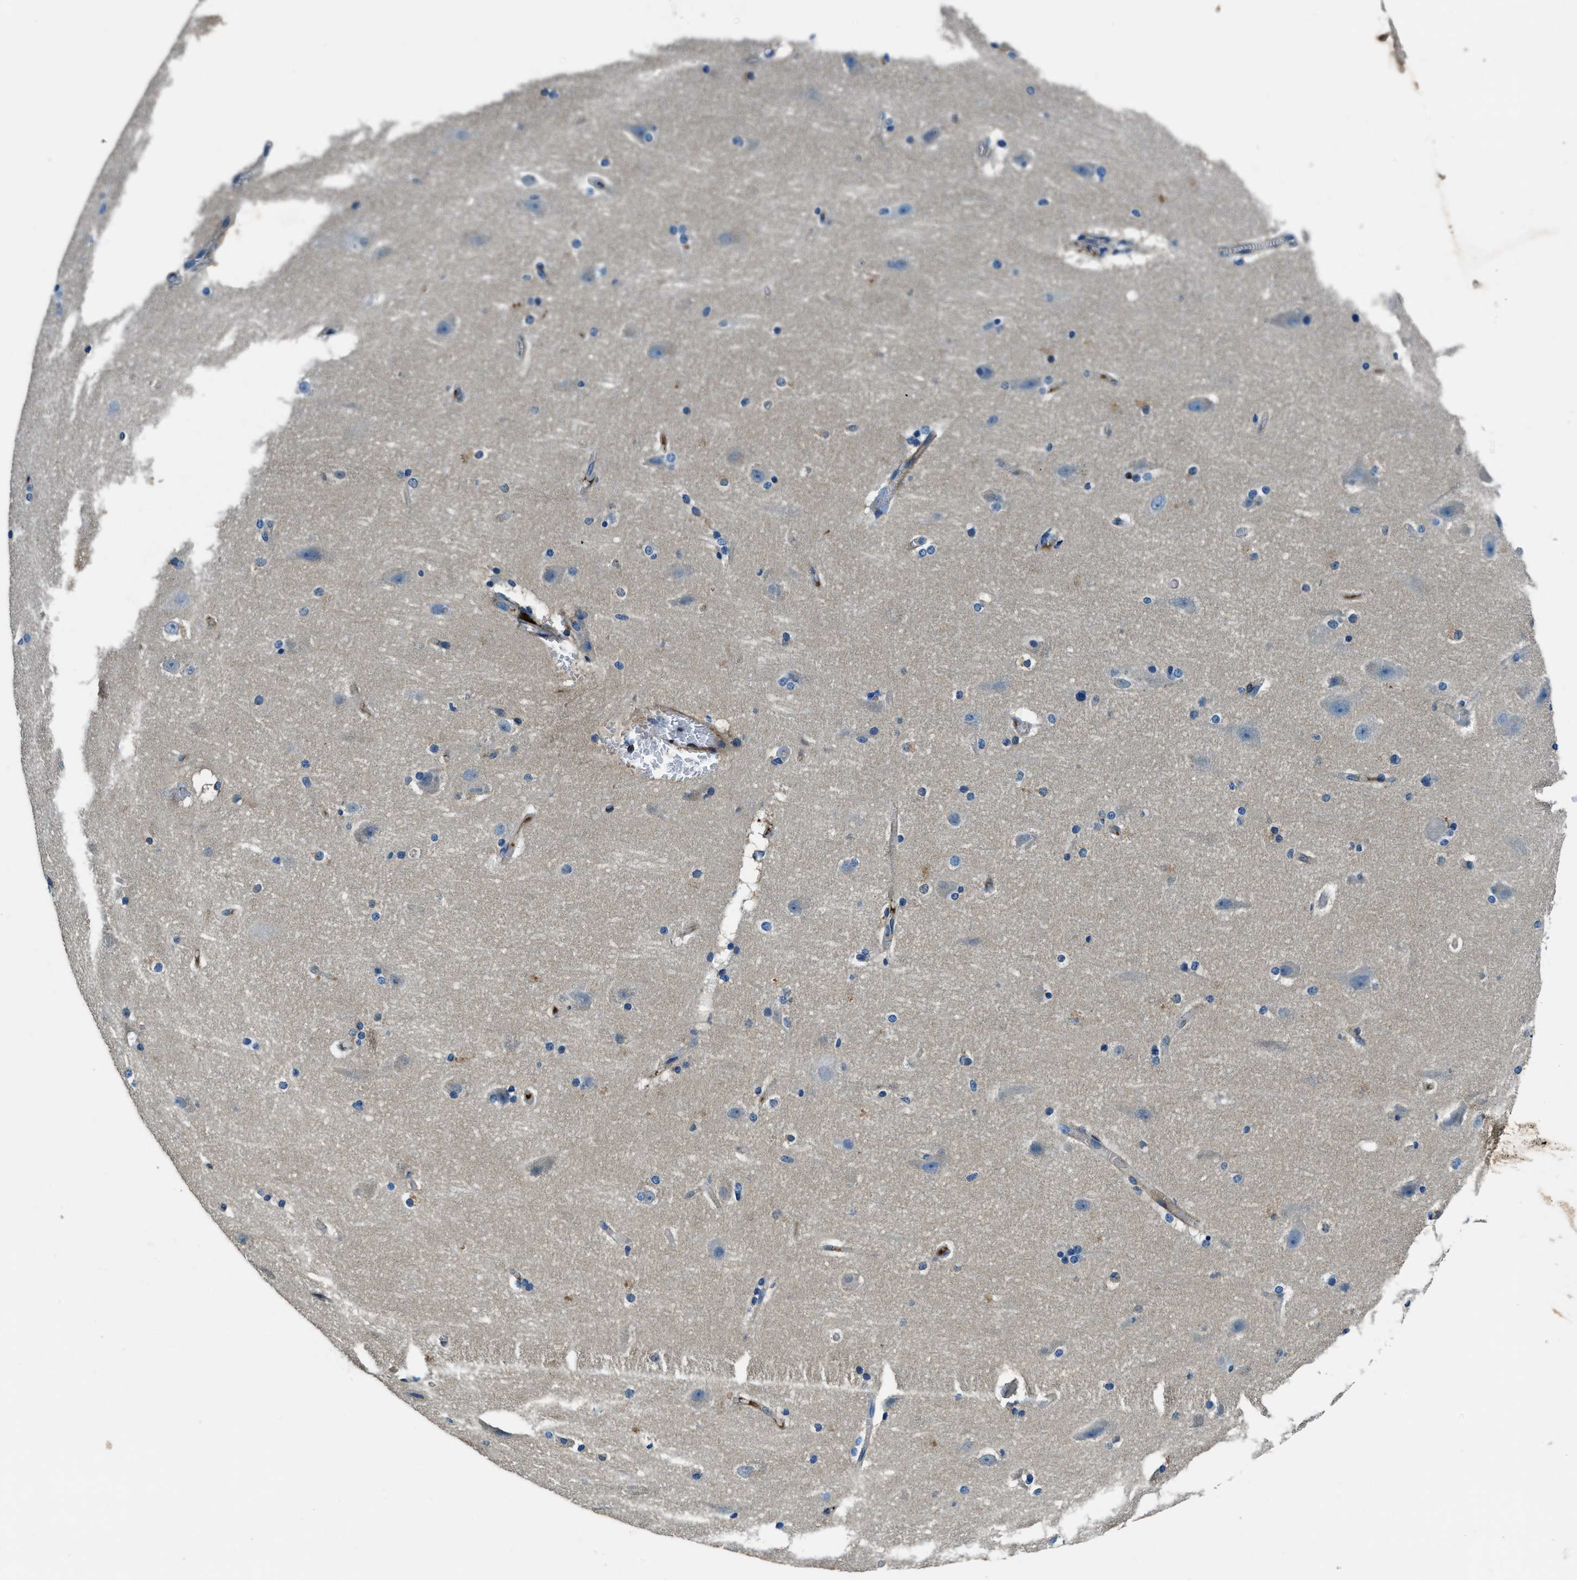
{"staining": {"intensity": "moderate", "quantity": ">75%", "location": "cytoplasmic/membranous"}, "tissue": "cerebral cortex", "cell_type": "Endothelial cells", "image_type": "normal", "snomed": [{"axis": "morphology", "description": "Normal tissue, NOS"}, {"axis": "topography", "description": "Cerebral cortex"}, {"axis": "topography", "description": "Hippocampus"}], "caption": "IHC image of normal cerebral cortex stained for a protein (brown), which demonstrates medium levels of moderate cytoplasmic/membranous staining in approximately >75% of endothelial cells.", "gene": "TMEM186", "patient": {"sex": "female", "age": 19}}